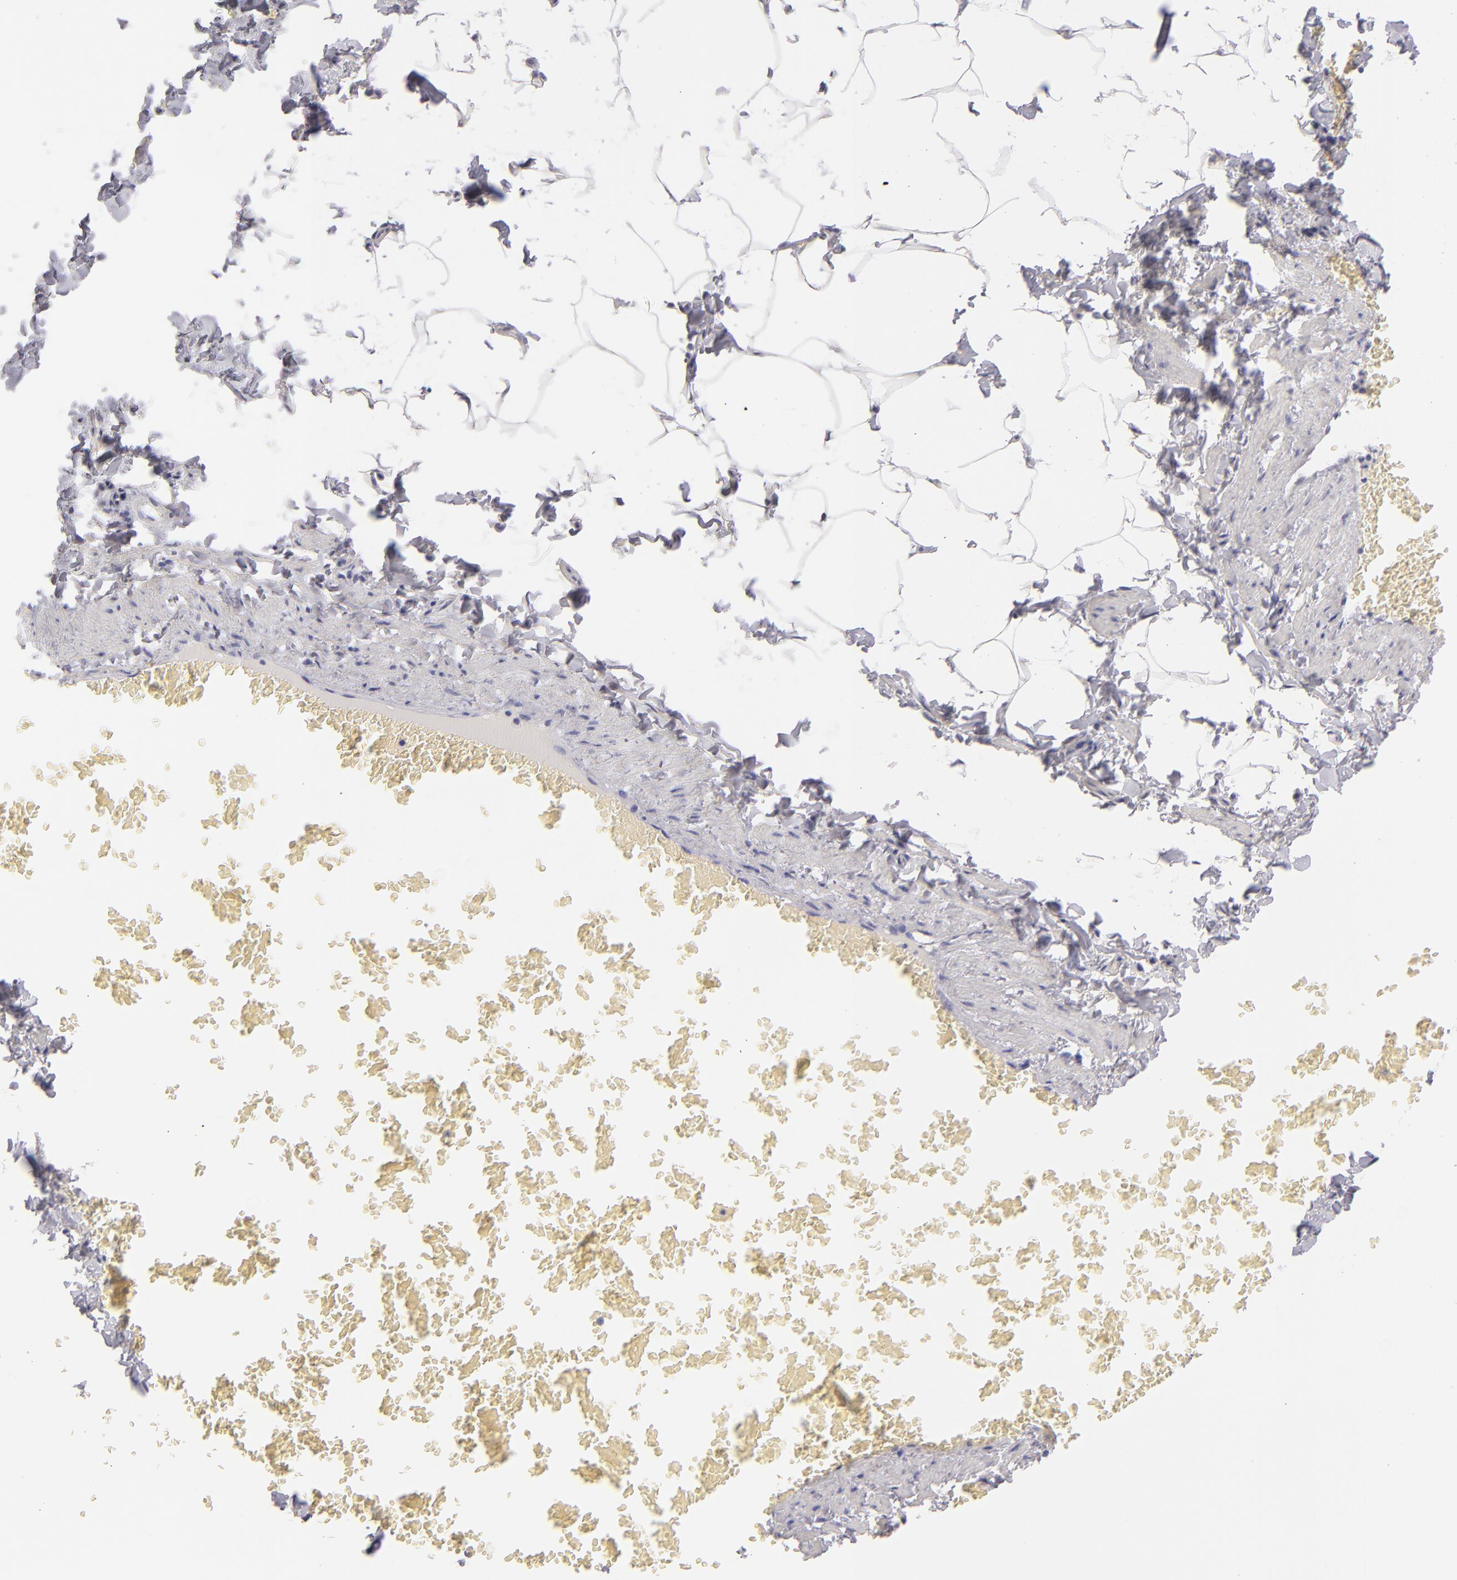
{"staining": {"intensity": "negative", "quantity": "none", "location": "none"}, "tissue": "adipose tissue", "cell_type": "Adipocytes", "image_type": "normal", "snomed": [{"axis": "morphology", "description": "Normal tissue, NOS"}, {"axis": "topography", "description": "Vascular tissue"}], "caption": "Adipose tissue was stained to show a protein in brown. There is no significant staining in adipocytes. Nuclei are stained in blue.", "gene": "VIL1", "patient": {"sex": "male", "age": 41}}